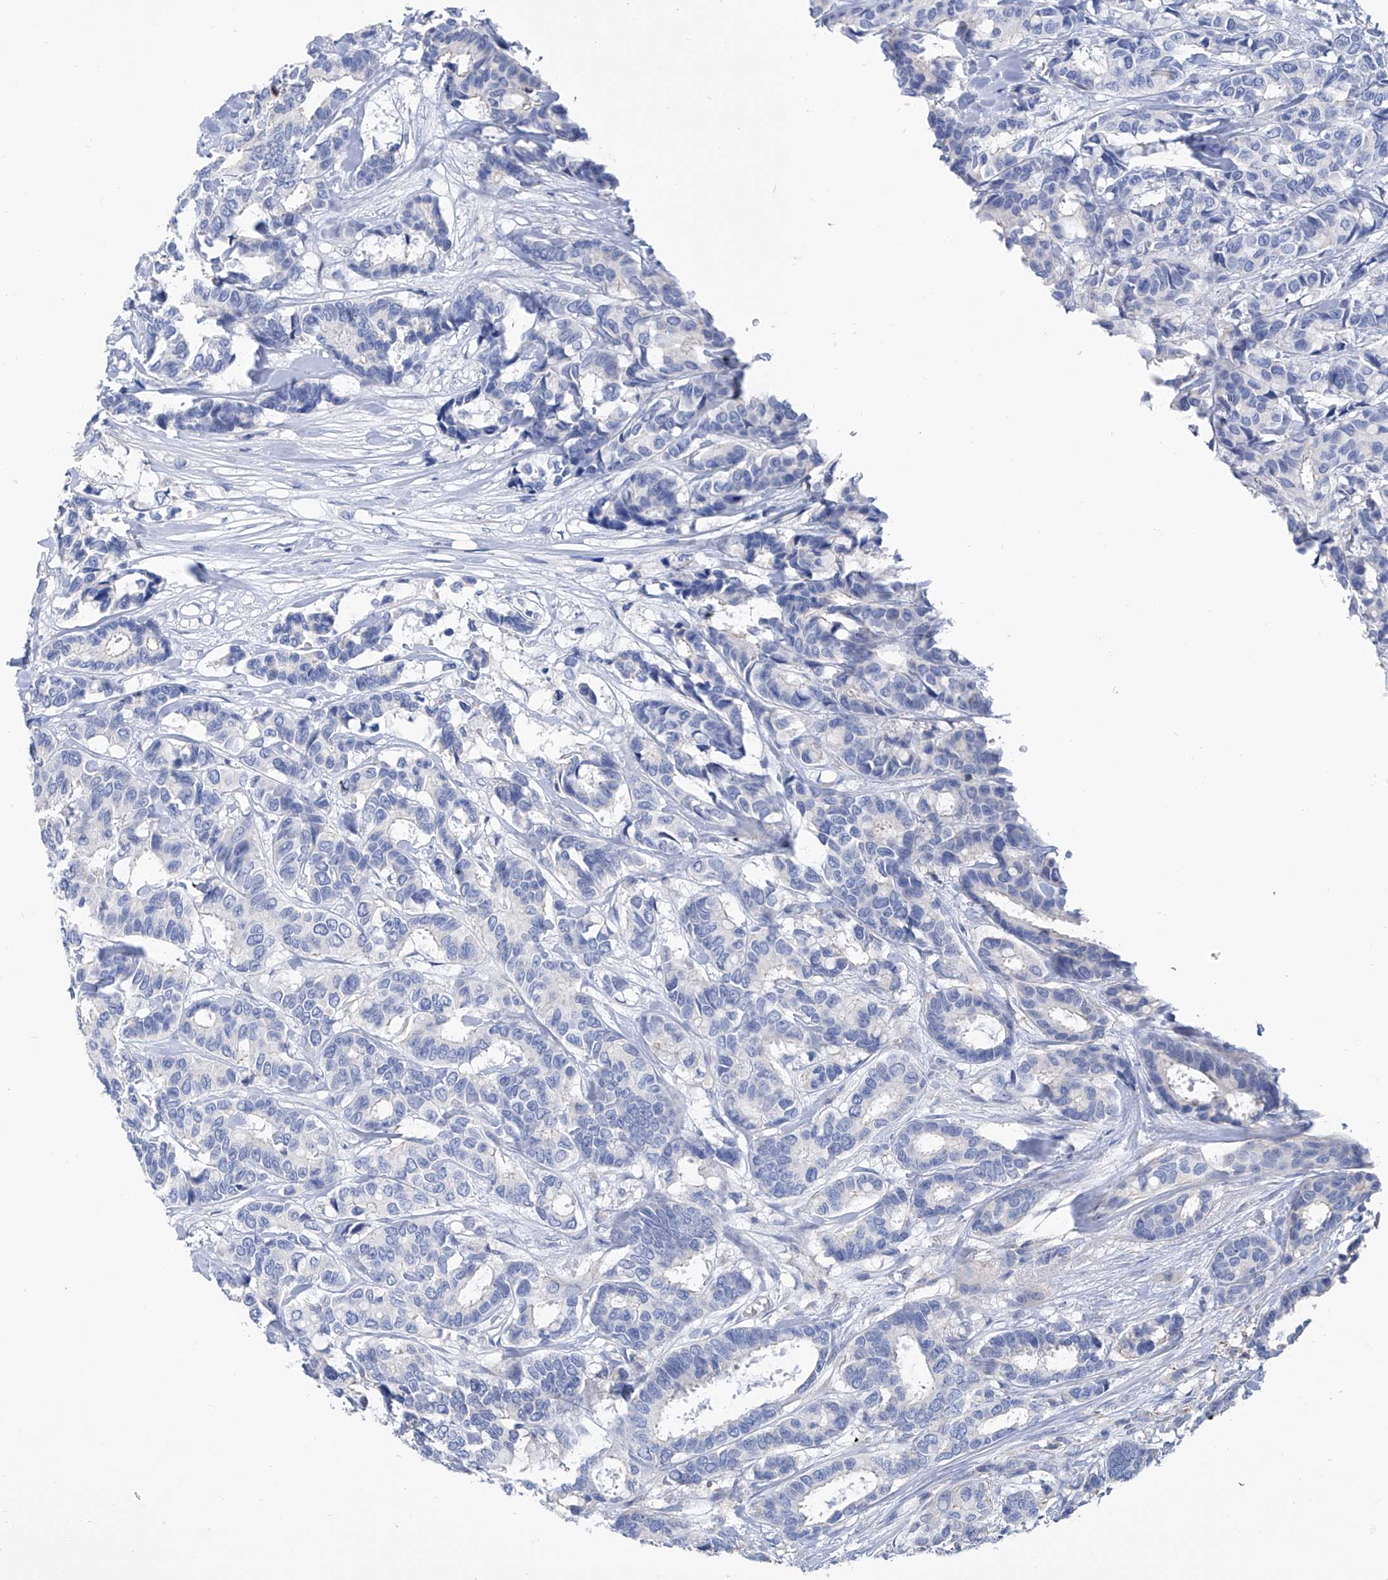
{"staining": {"intensity": "negative", "quantity": "none", "location": "none"}, "tissue": "breast cancer", "cell_type": "Tumor cells", "image_type": "cancer", "snomed": [{"axis": "morphology", "description": "Duct carcinoma"}, {"axis": "topography", "description": "Breast"}], "caption": "Tumor cells are negative for brown protein staining in intraductal carcinoma (breast).", "gene": "GPT", "patient": {"sex": "female", "age": 87}}